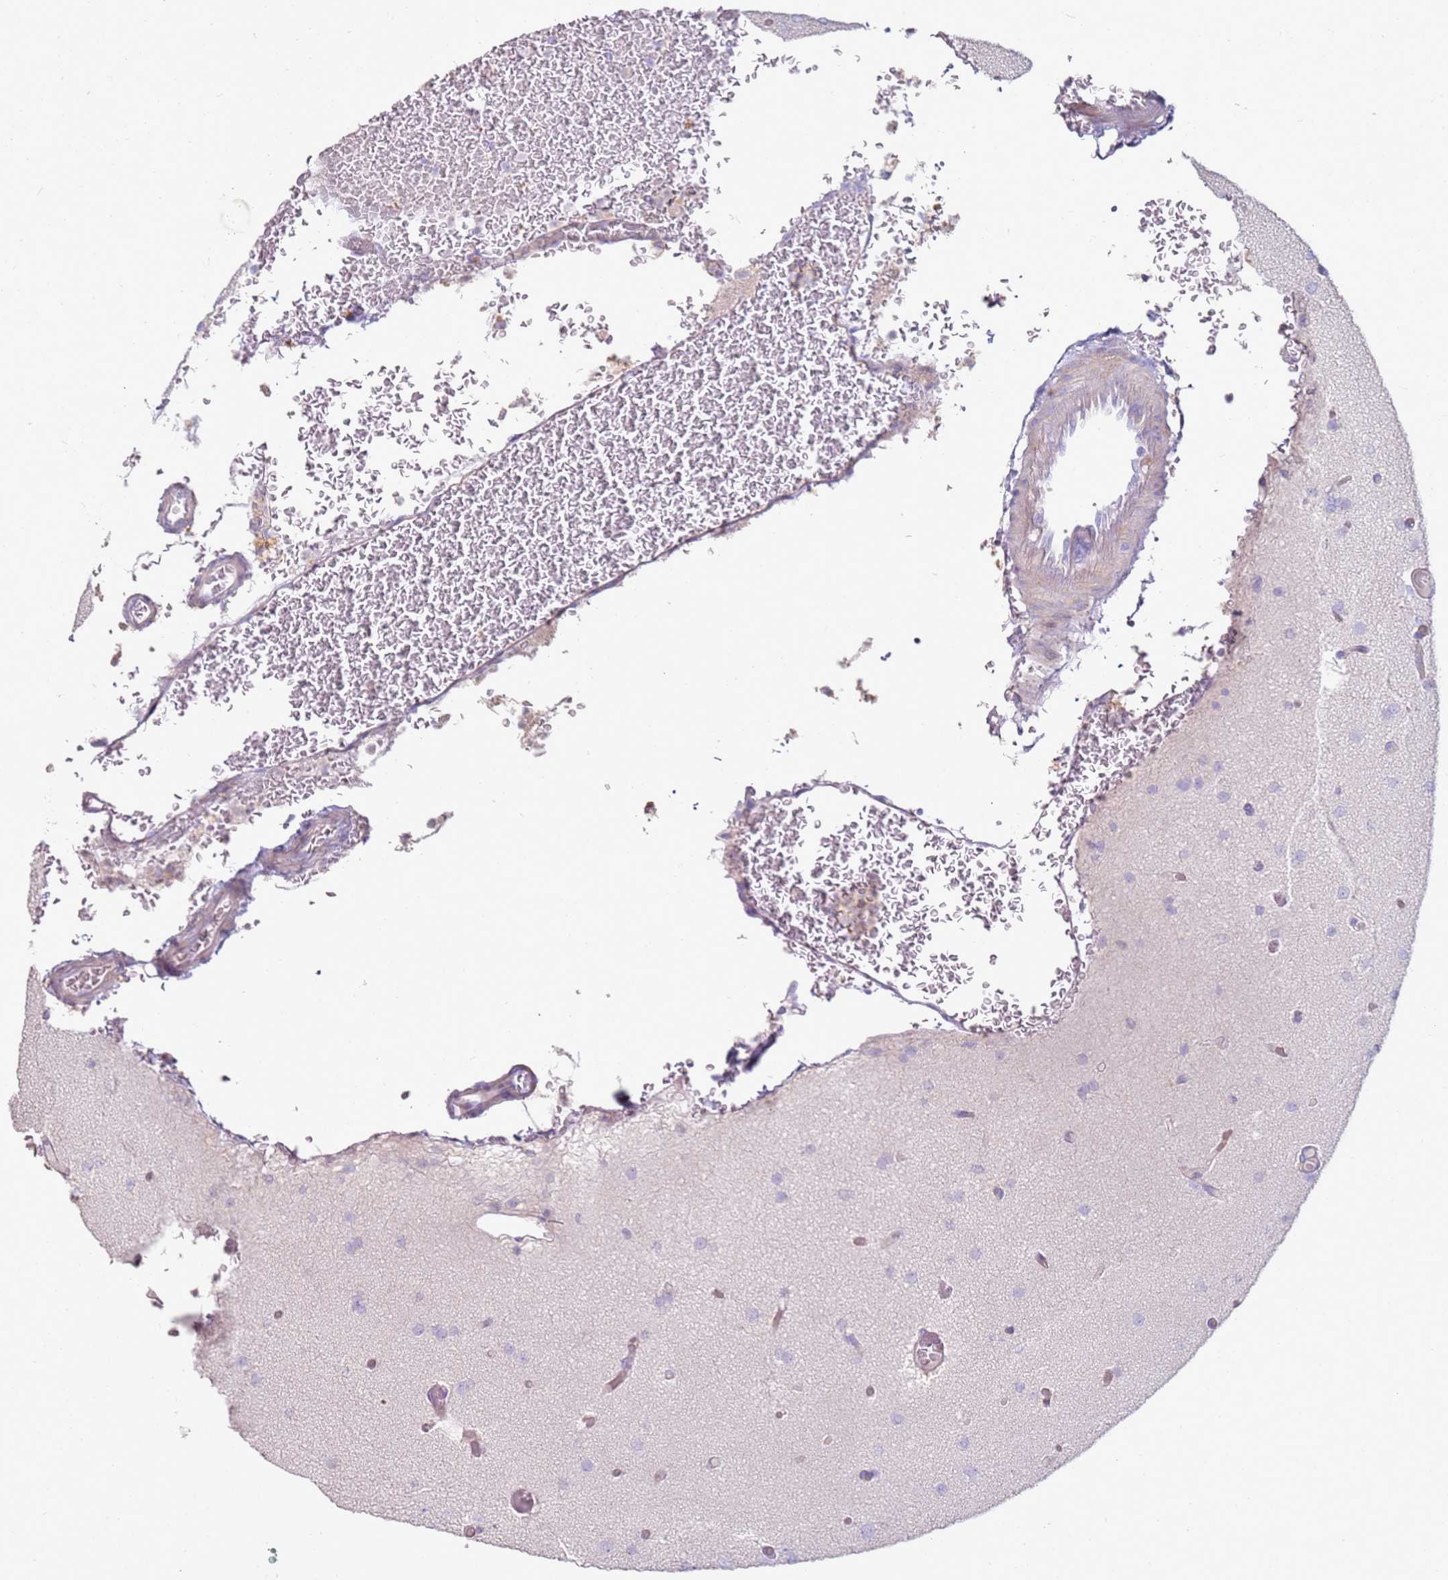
{"staining": {"intensity": "negative", "quantity": "none", "location": "none"}, "tissue": "glioma", "cell_type": "Tumor cells", "image_type": "cancer", "snomed": [{"axis": "morphology", "description": "Glioma, malignant, High grade"}, {"axis": "topography", "description": "Cerebral cortex"}], "caption": "Image shows no significant protein positivity in tumor cells of malignant glioma (high-grade).", "gene": "FPR1", "patient": {"sex": "female", "age": 36}}